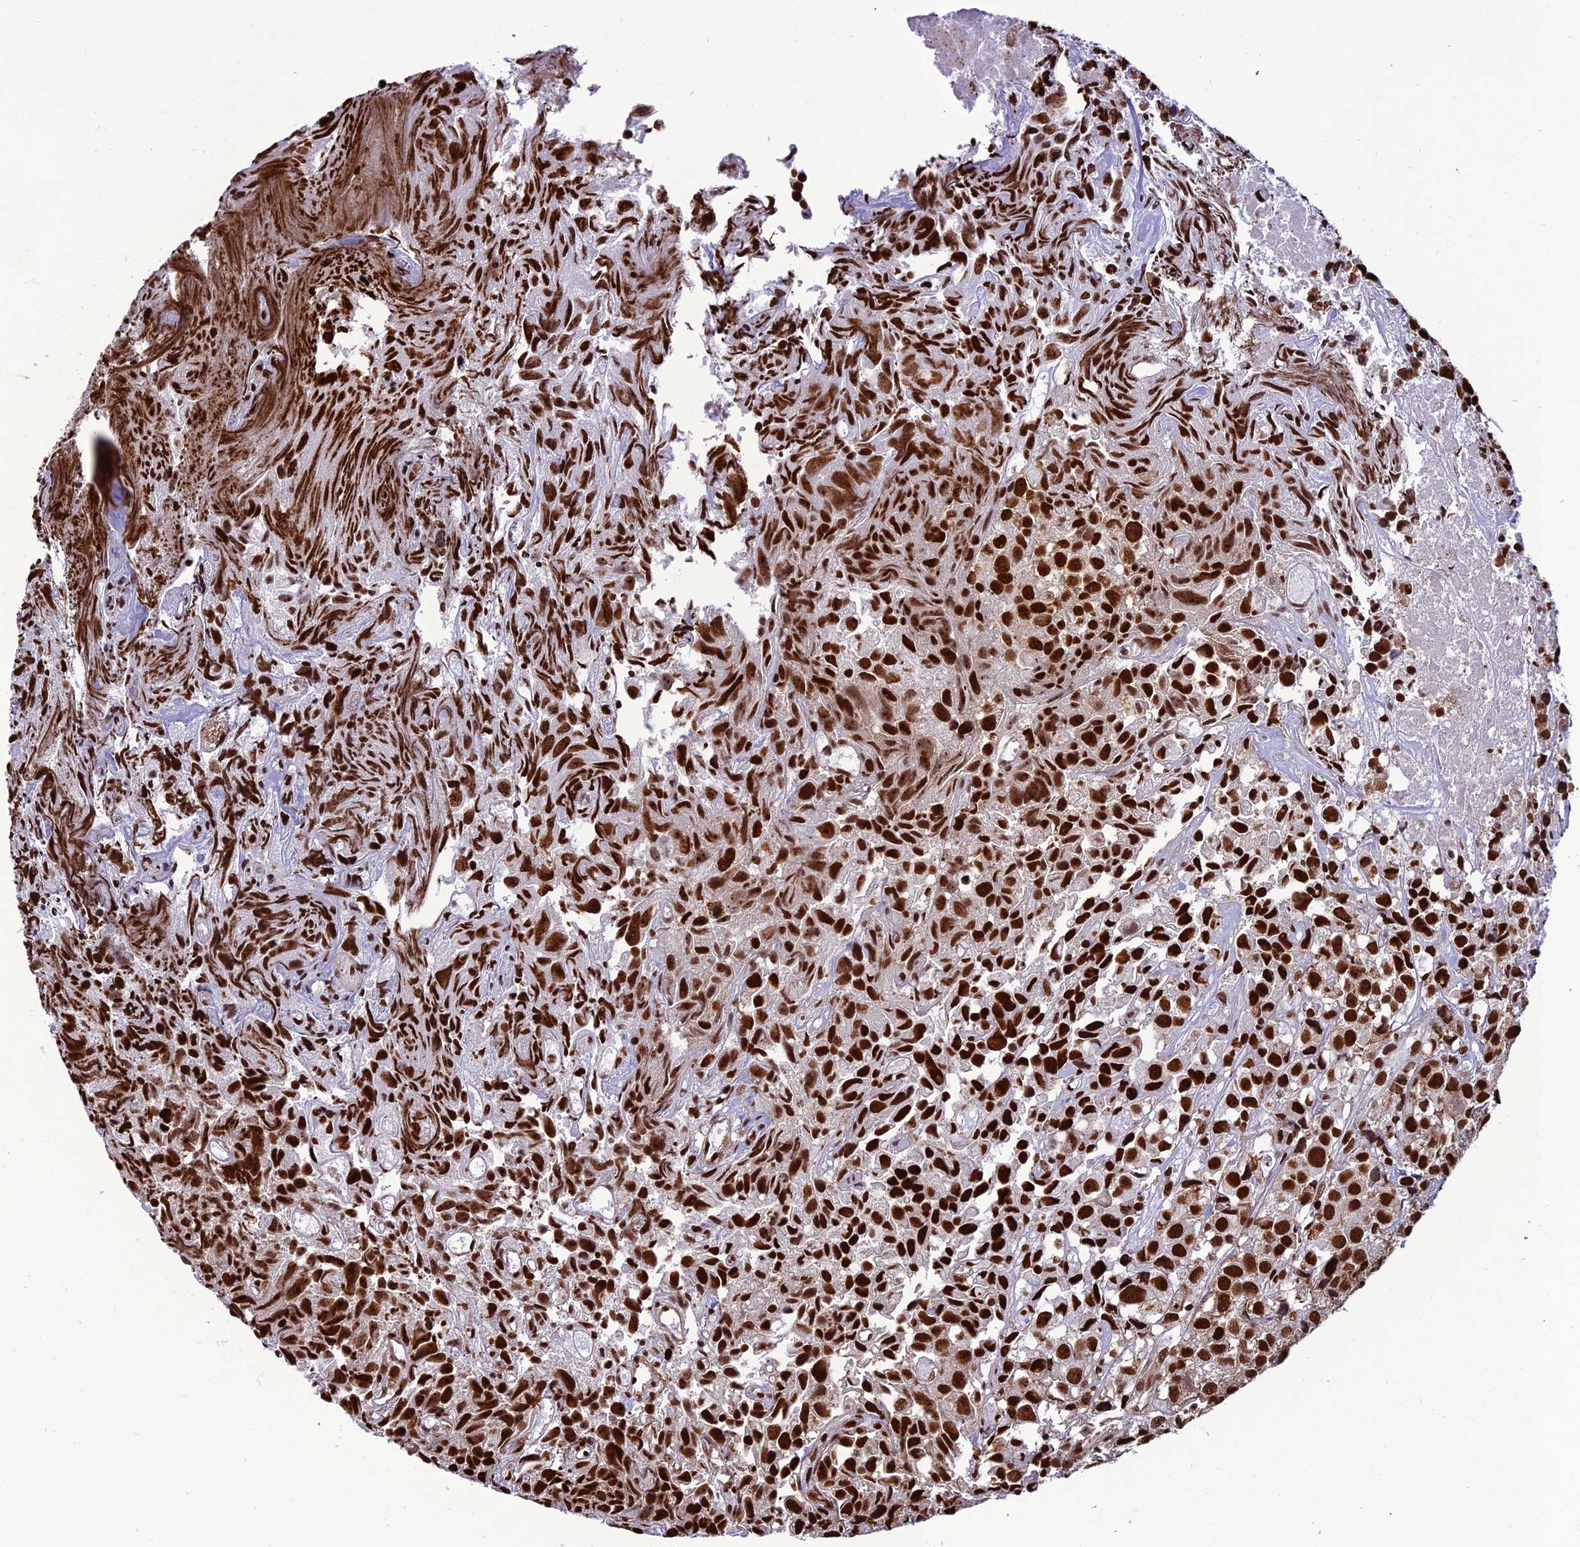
{"staining": {"intensity": "strong", "quantity": ">75%", "location": "nuclear"}, "tissue": "urothelial cancer", "cell_type": "Tumor cells", "image_type": "cancer", "snomed": [{"axis": "morphology", "description": "Urothelial carcinoma, High grade"}, {"axis": "topography", "description": "Urinary bladder"}], "caption": "Urothelial cancer stained with a protein marker exhibits strong staining in tumor cells.", "gene": "INO80E", "patient": {"sex": "female", "age": 75}}